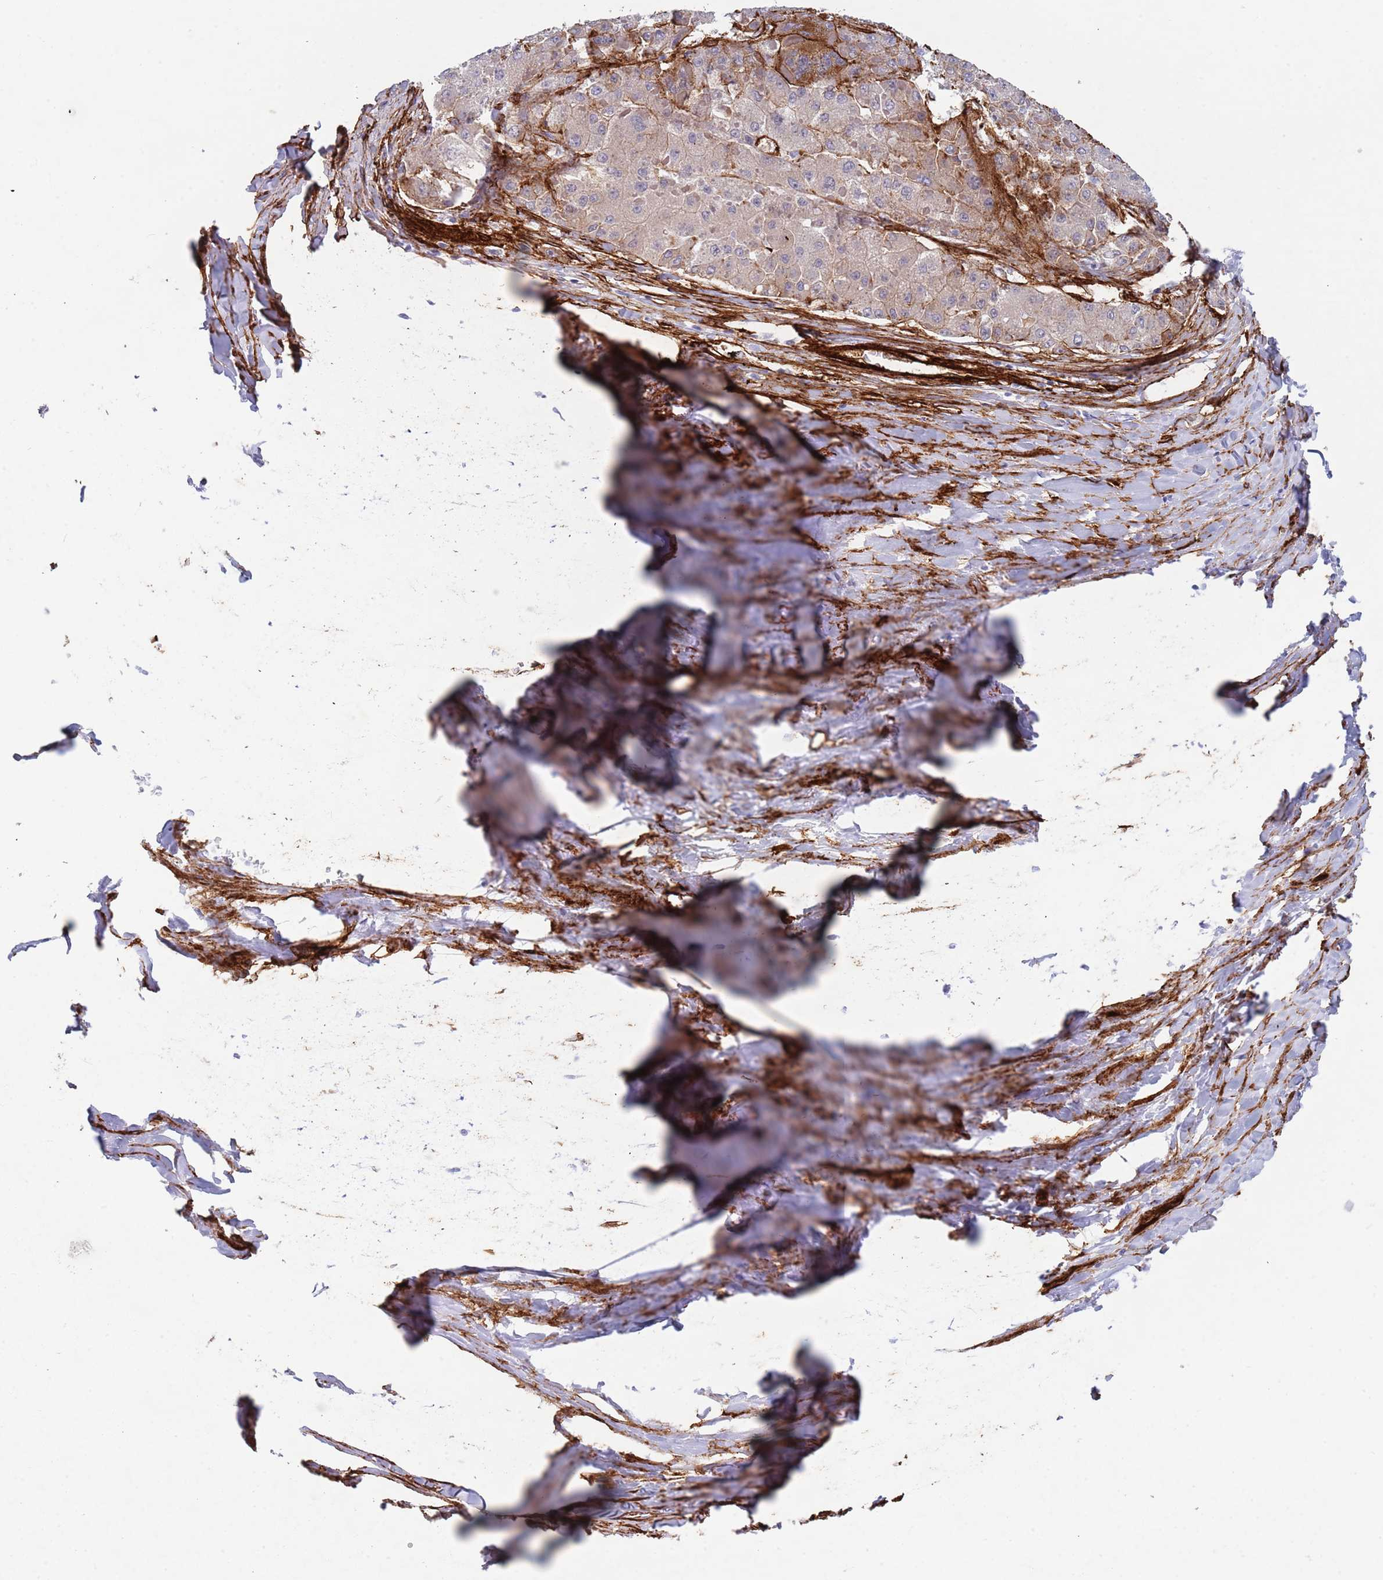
{"staining": {"intensity": "weak", "quantity": ">75%", "location": "cytoplasmic/membranous"}, "tissue": "liver cancer", "cell_type": "Tumor cells", "image_type": "cancer", "snomed": [{"axis": "morphology", "description": "Carcinoma, Hepatocellular, NOS"}, {"axis": "topography", "description": "Liver"}], "caption": "Immunohistochemical staining of human hepatocellular carcinoma (liver) displays low levels of weak cytoplasmic/membranous staining in about >75% of tumor cells. The protein of interest is shown in brown color, while the nuclei are stained blue.", "gene": "CAV2", "patient": {"sex": "female", "age": 73}}